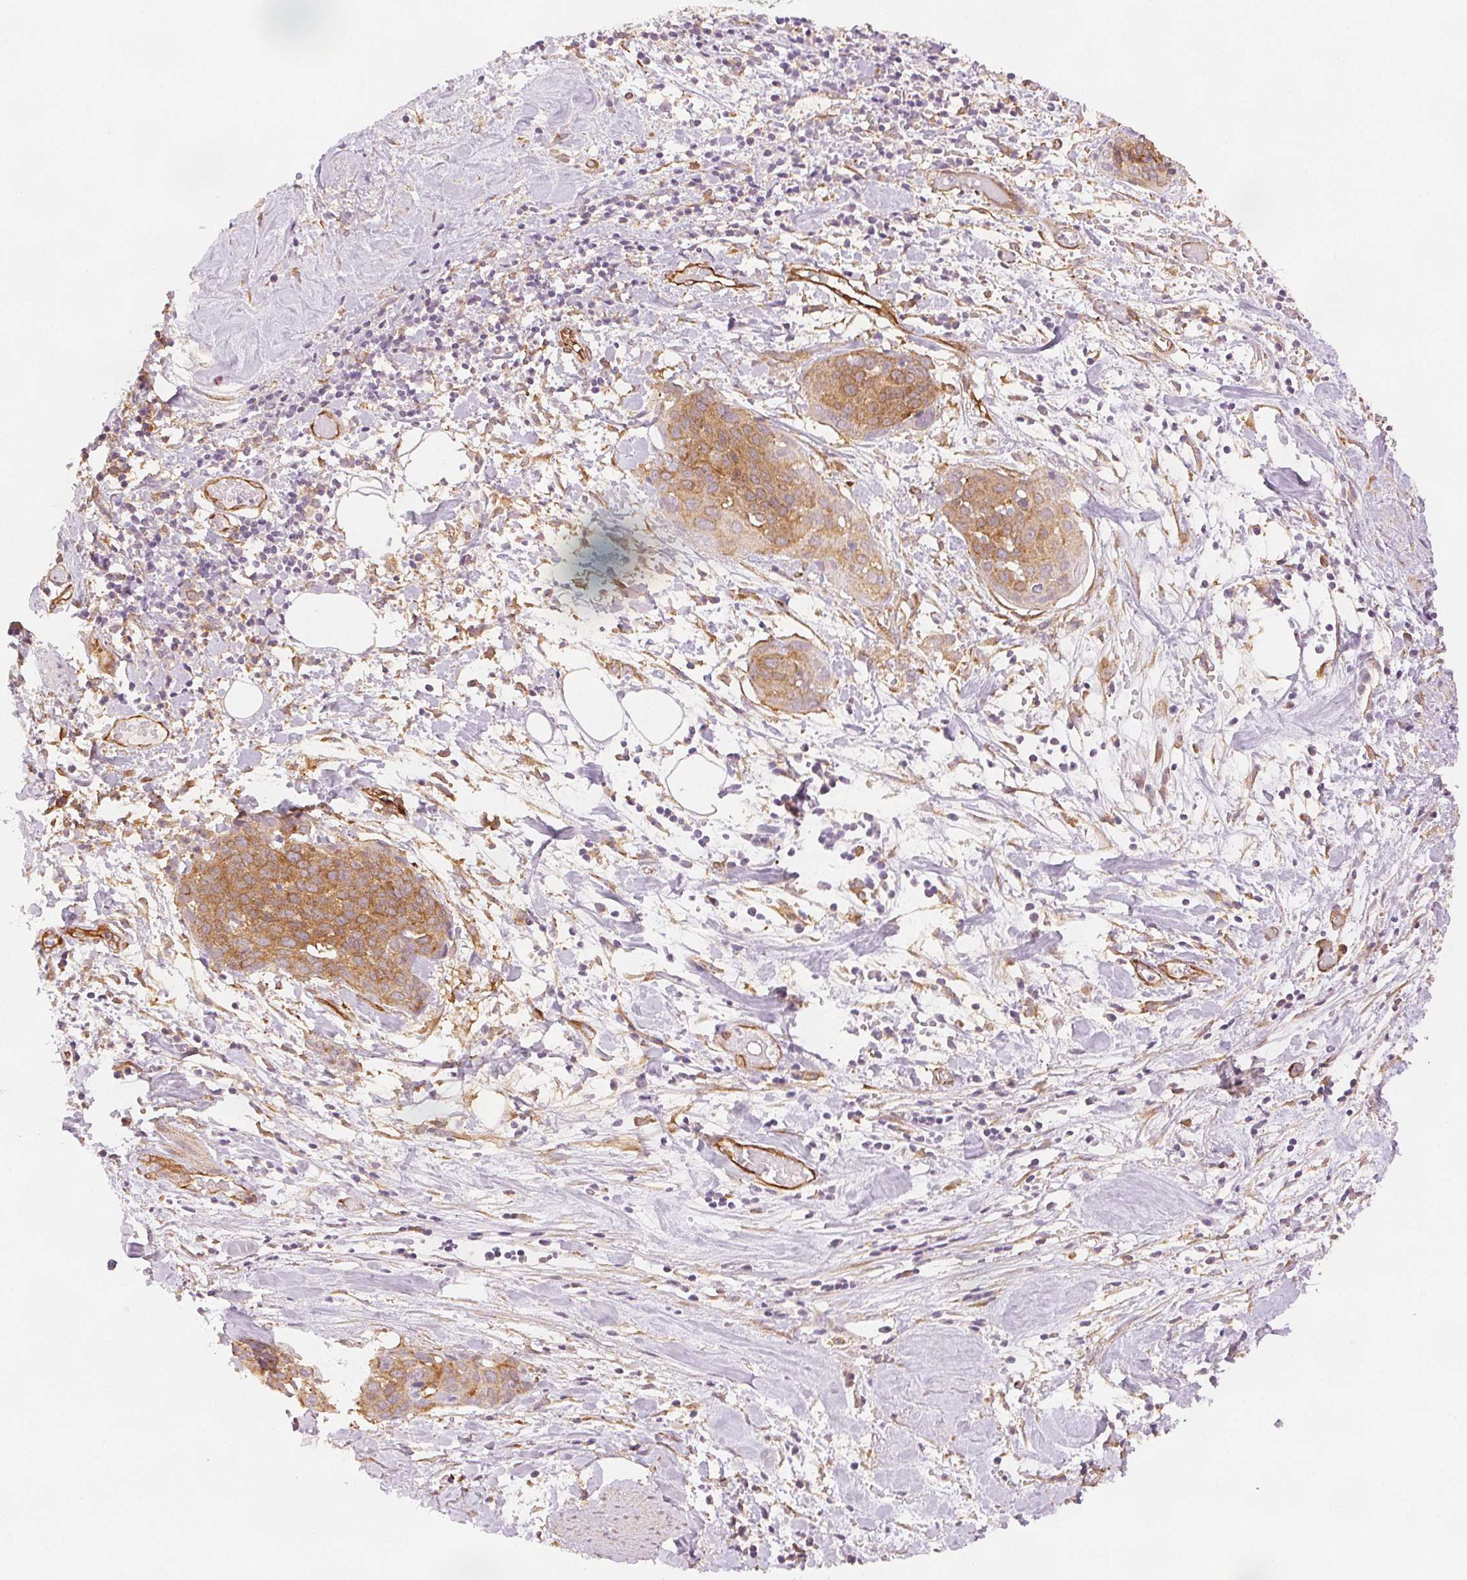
{"staining": {"intensity": "moderate", "quantity": ">75%", "location": "cytoplasmic/membranous"}, "tissue": "cervical cancer", "cell_type": "Tumor cells", "image_type": "cancer", "snomed": [{"axis": "morphology", "description": "Squamous cell carcinoma, NOS"}, {"axis": "topography", "description": "Cervix"}], "caption": "Moderate cytoplasmic/membranous staining is identified in approximately >75% of tumor cells in cervical cancer.", "gene": "DIAPH2", "patient": {"sex": "female", "age": 39}}